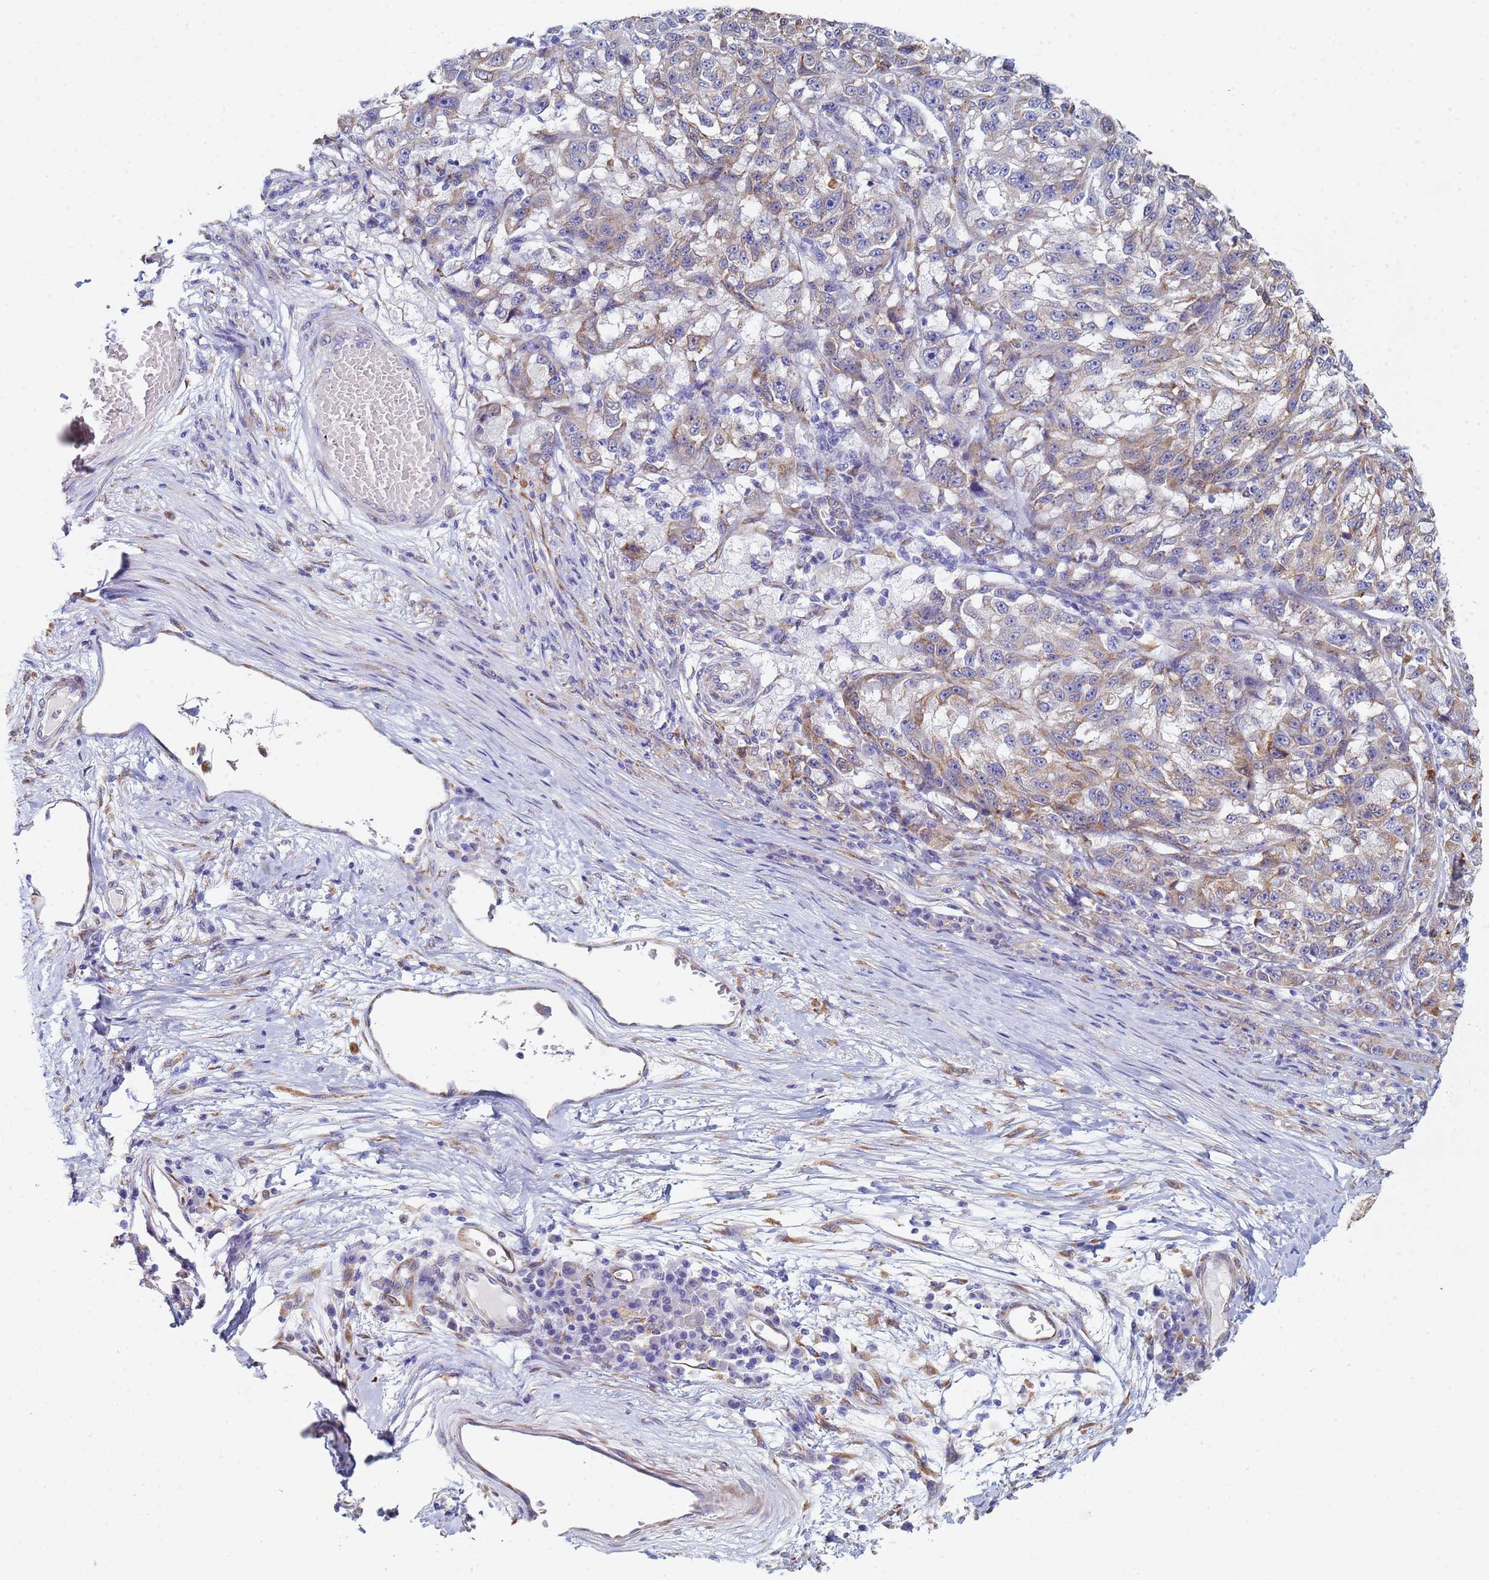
{"staining": {"intensity": "weak", "quantity": "<25%", "location": "cytoplasmic/membranous"}, "tissue": "melanoma", "cell_type": "Tumor cells", "image_type": "cancer", "snomed": [{"axis": "morphology", "description": "Malignant melanoma, NOS"}, {"axis": "topography", "description": "Skin"}], "caption": "Tumor cells are negative for protein expression in human malignant melanoma.", "gene": "GDAP2", "patient": {"sex": "male", "age": 53}}